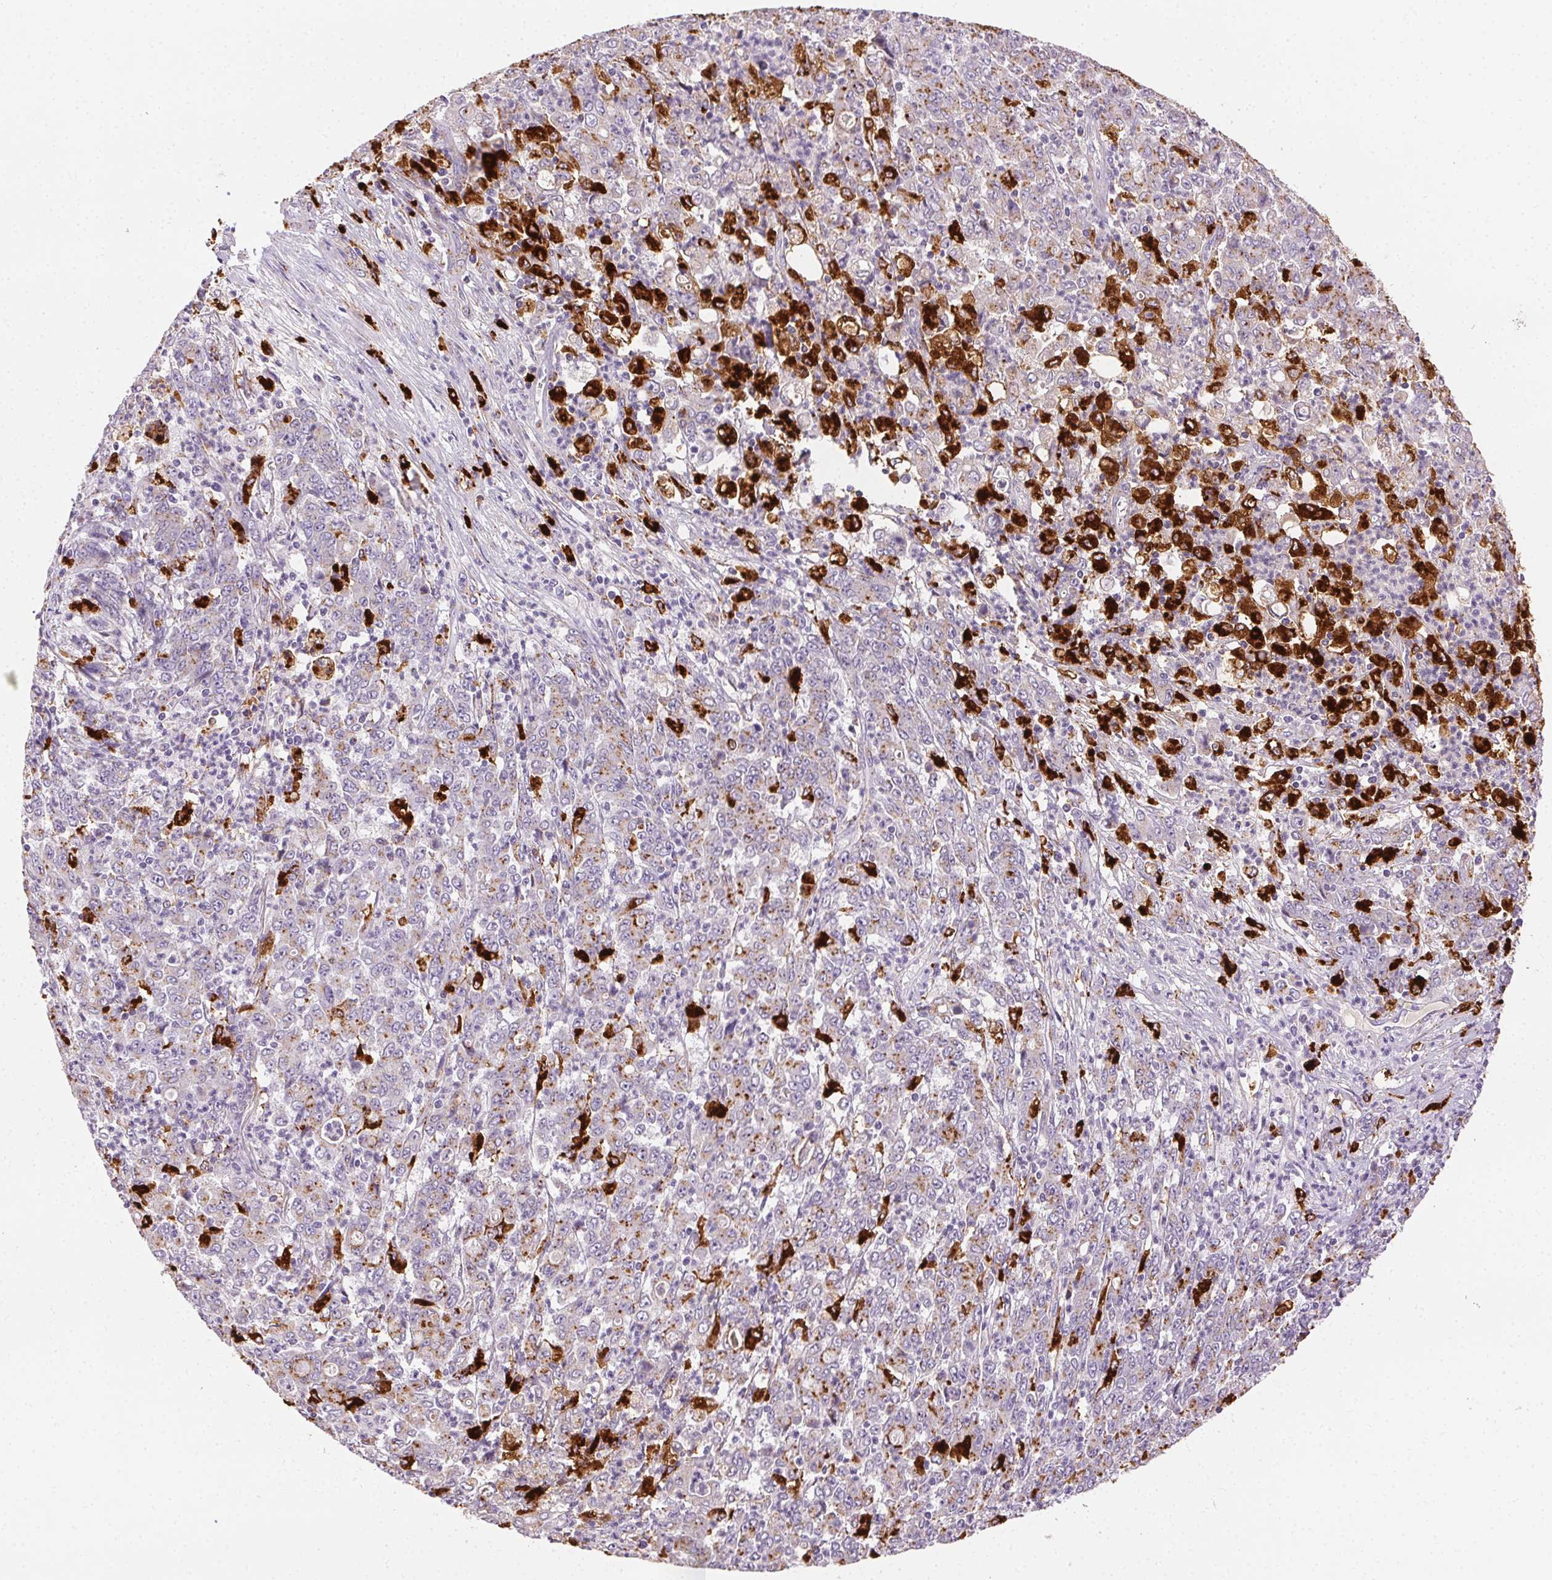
{"staining": {"intensity": "weak", "quantity": "<25%", "location": "cytoplasmic/membranous"}, "tissue": "stomach cancer", "cell_type": "Tumor cells", "image_type": "cancer", "snomed": [{"axis": "morphology", "description": "Adenocarcinoma, NOS"}, {"axis": "topography", "description": "Stomach, lower"}], "caption": "Stomach adenocarcinoma was stained to show a protein in brown. There is no significant positivity in tumor cells.", "gene": "SCPEP1", "patient": {"sex": "female", "age": 71}}